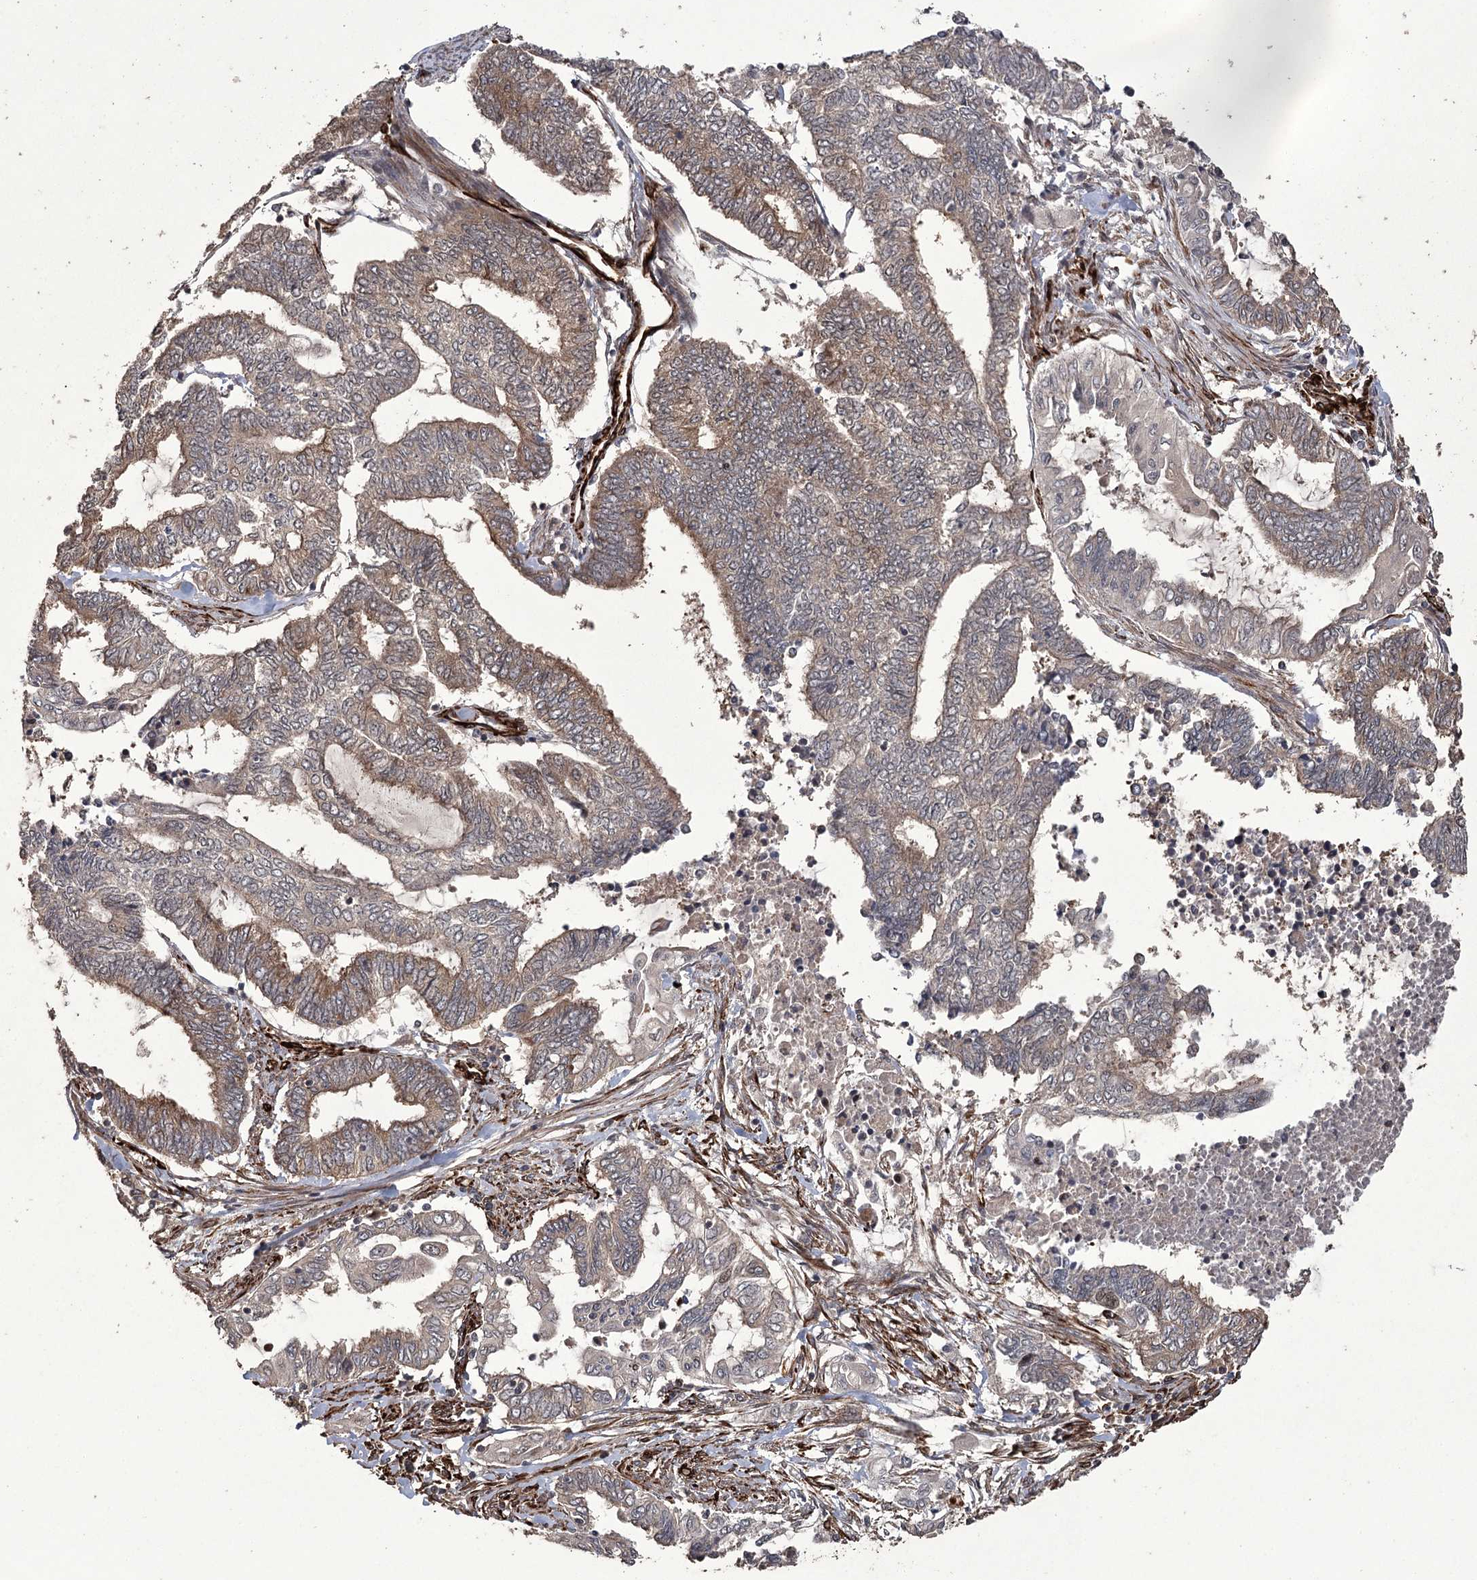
{"staining": {"intensity": "weak", "quantity": ">75%", "location": "cytoplasmic/membranous"}, "tissue": "endometrial cancer", "cell_type": "Tumor cells", "image_type": "cancer", "snomed": [{"axis": "morphology", "description": "Adenocarcinoma, NOS"}, {"axis": "topography", "description": "Uterus"}, {"axis": "topography", "description": "Endometrium"}], "caption": "Immunohistochemistry (IHC) of endometrial cancer displays low levels of weak cytoplasmic/membranous positivity in approximately >75% of tumor cells.", "gene": "RPAP3", "patient": {"sex": "female", "age": 70}}